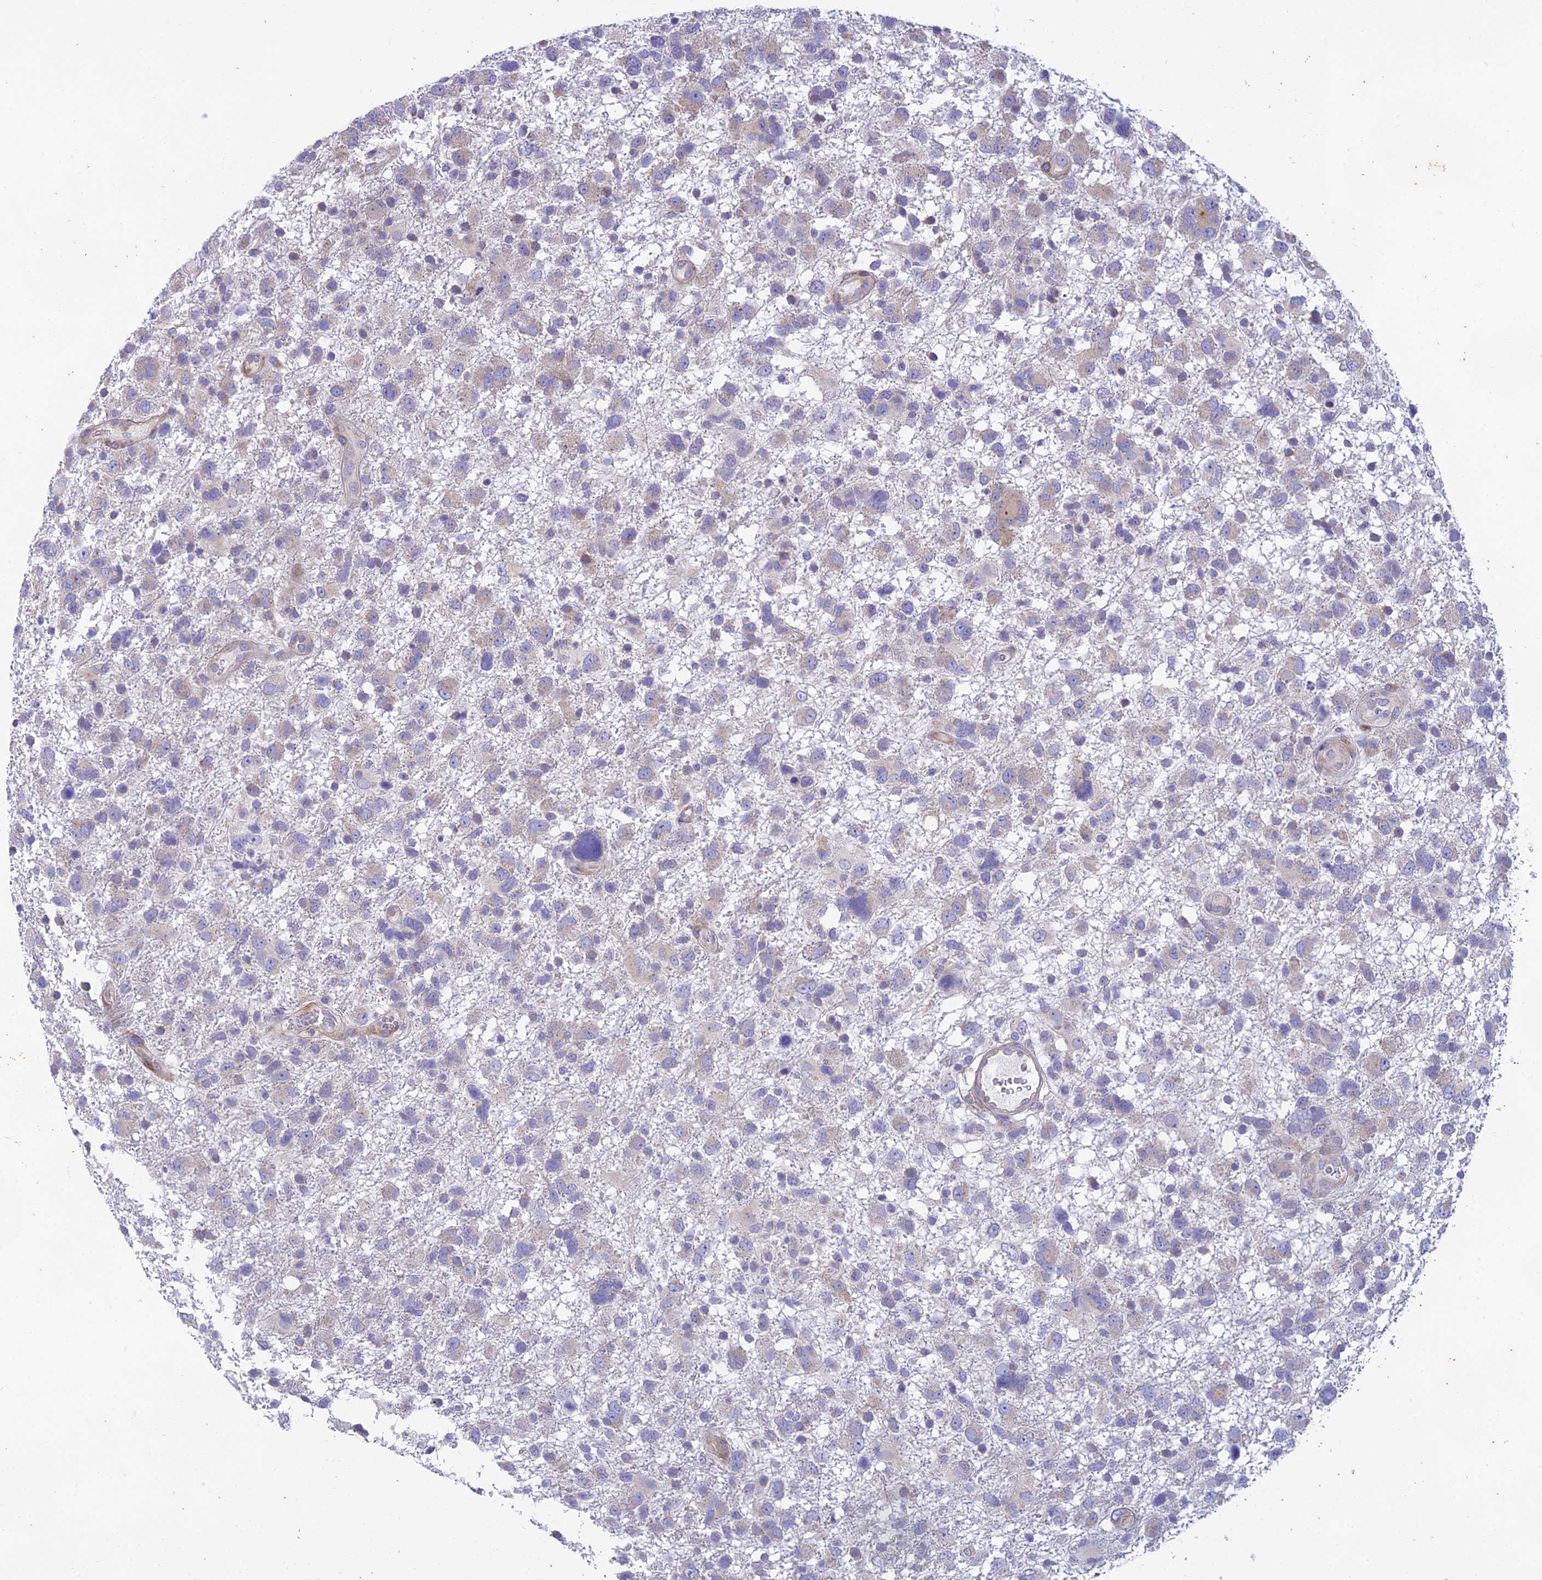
{"staining": {"intensity": "negative", "quantity": "none", "location": "none"}, "tissue": "glioma", "cell_type": "Tumor cells", "image_type": "cancer", "snomed": [{"axis": "morphology", "description": "Glioma, malignant, High grade"}, {"axis": "topography", "description": "Brain"}], "caption": "Immunohistochemistry photomicrograph of neoplastic tissue: high-grade glioma (malignant) stained with DAB (3,3'-diaminobenzidine) exhibits no significant protein staining in tumor cells.", "gene": "PTCD2", "patient": {"sex": "male", "age": 61}}